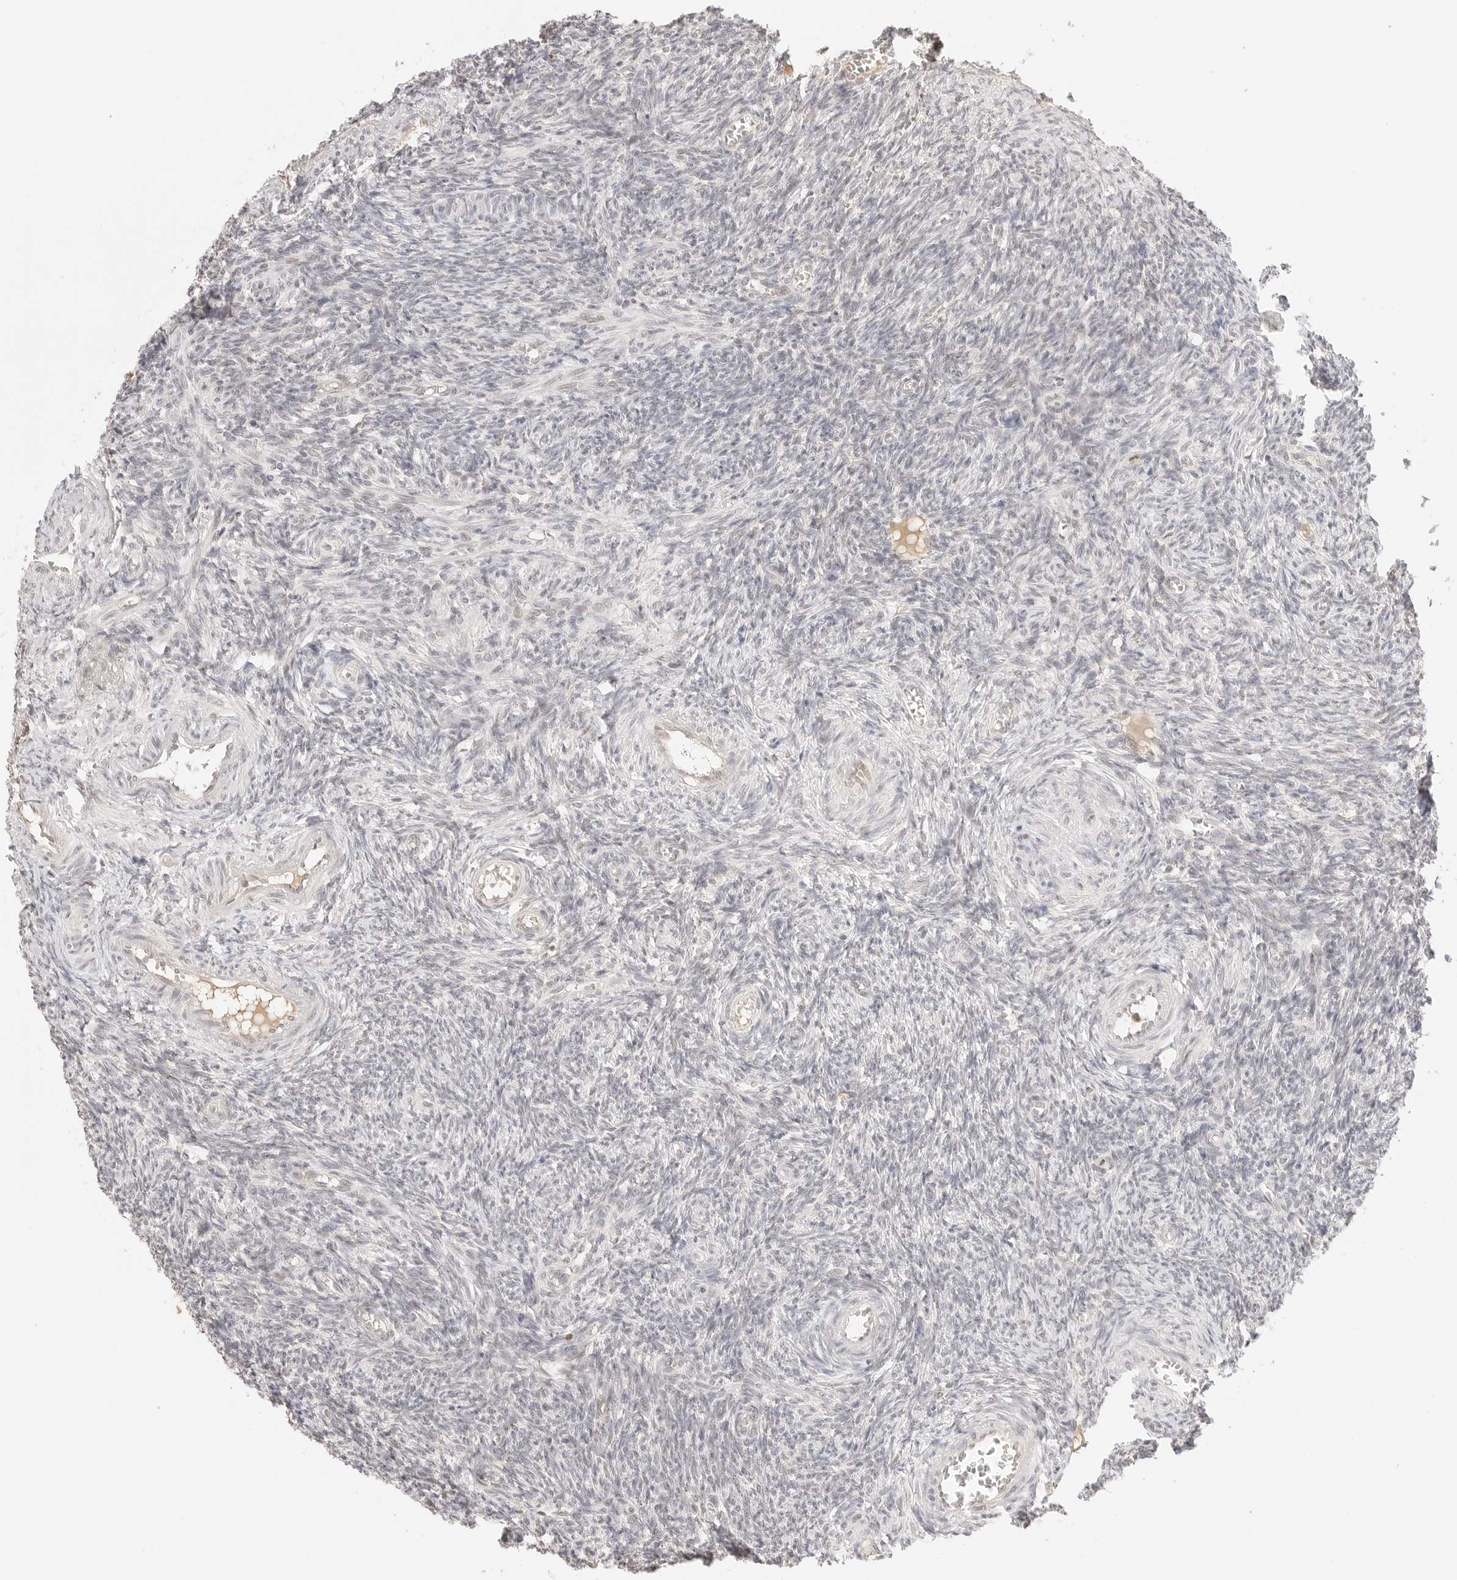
{"staining": {"intensity": "negative", "quantity": "none", "location": "none"}, "tissue": "ovary", "cell_type": "Ovarian stroma cells", "image_type": "normal", "snomed": [{"axis": "morphology", "description": "Normal tissue, NOS"}, {"axis": "topography", "description": "Ovary"}], "caption": "Immunohistochemistry image of normal ovary: ovary stained with DAB demonstrates no significant protein positivity in ovarian stroma cells.", "gene": "RPS6KL1", "patient": {"sex": "female", "age": 27}}